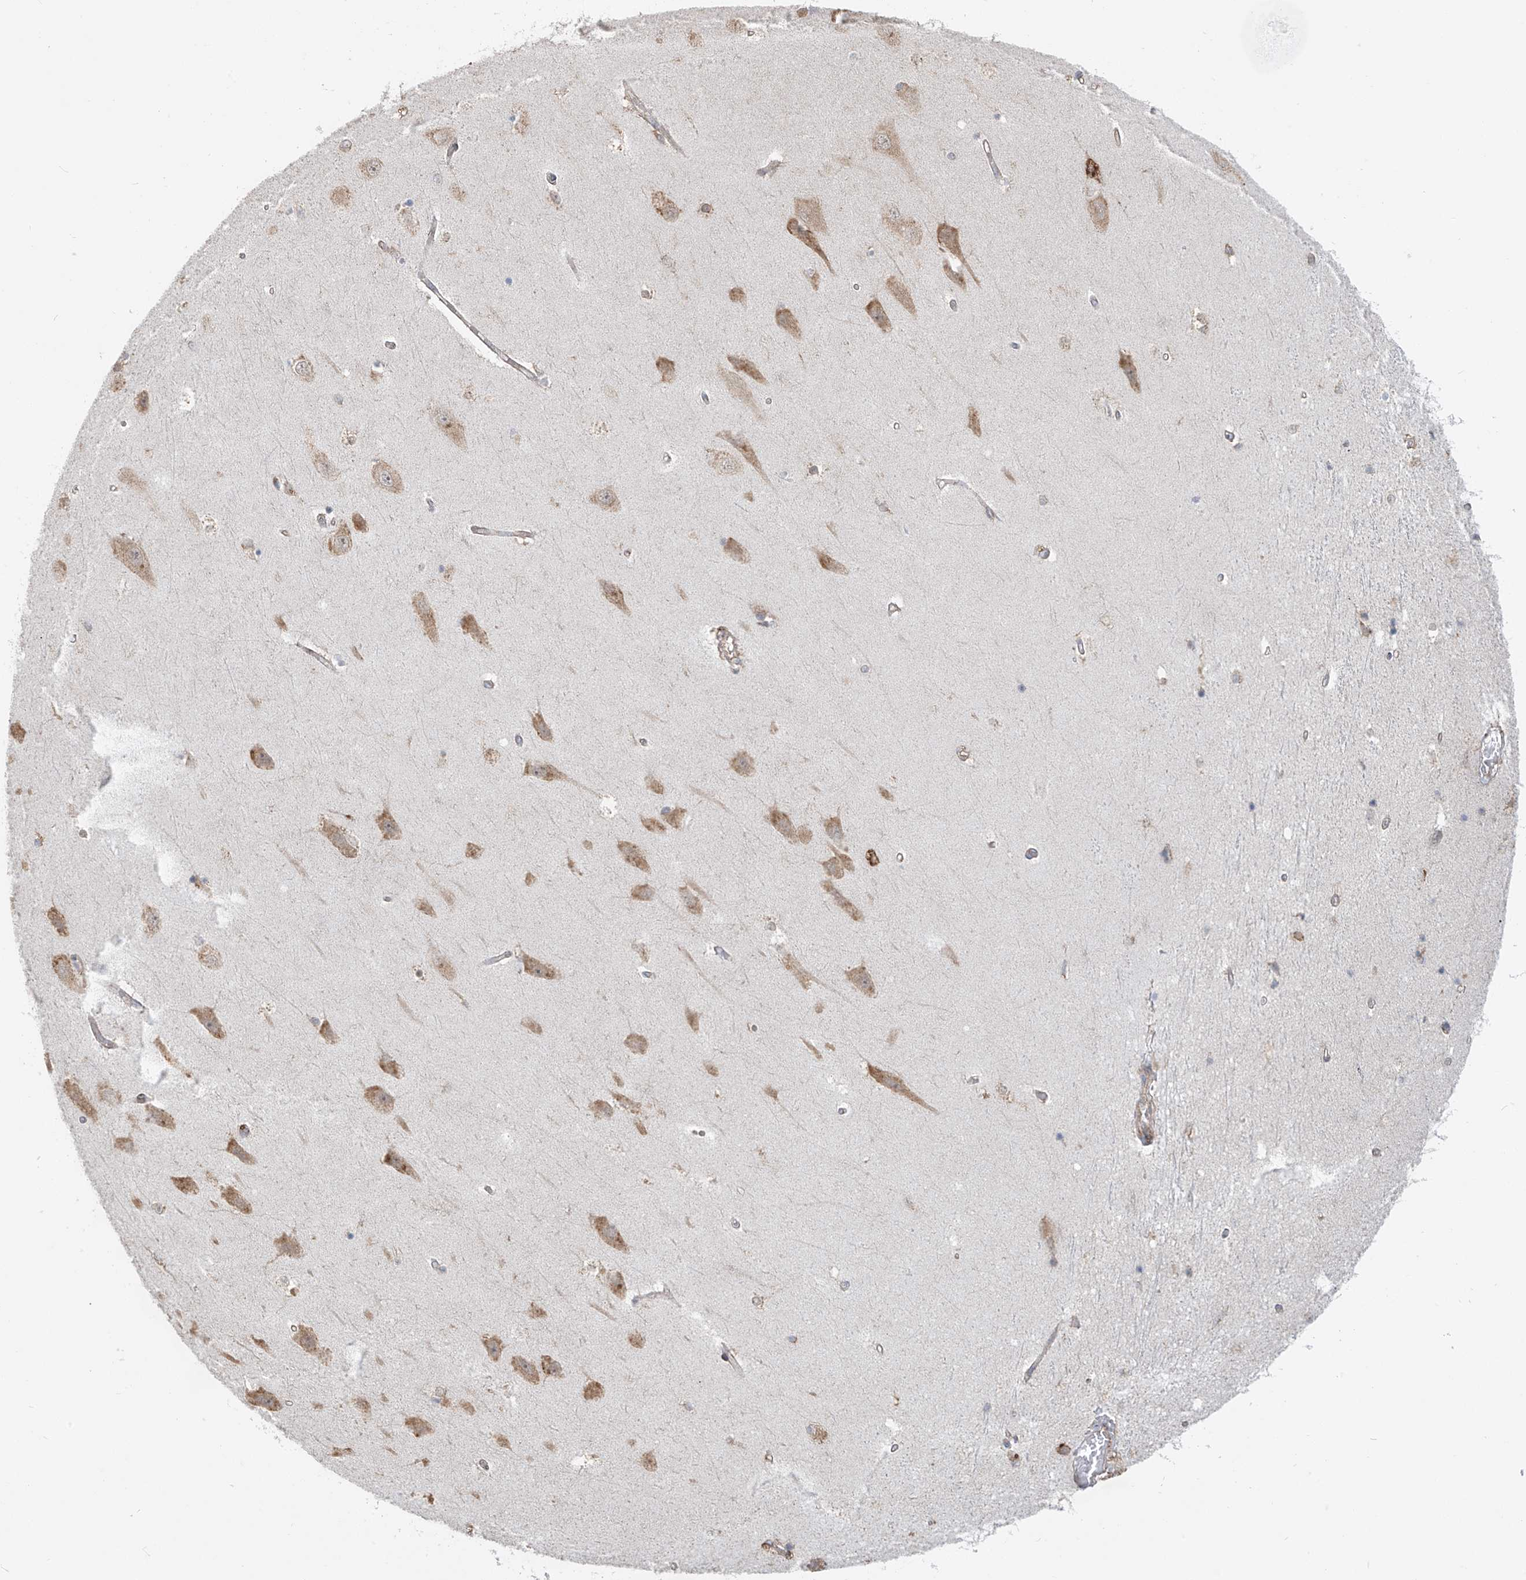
{"staining": {"intensity": "moderate", "quantity": "<25%", "location": "cytoplasmic/membranous"}, "tissue": "hippocampus", "cell_type": "Glial cells", "image_type": "normal", "snomed": [{"axis": "morphology", "description": "Normal tissue, NOS"}, {"axis": "topography", "description": "Hippocampus"}], "caption": "Immunohistochemical staining of normal human hippocampus exhibits moderate cytoplasmic/membranous protein positivity in approximately <25% of glial cells.", "gene": "KATNIP", "patient": {"sex": "male", "age": 45}}